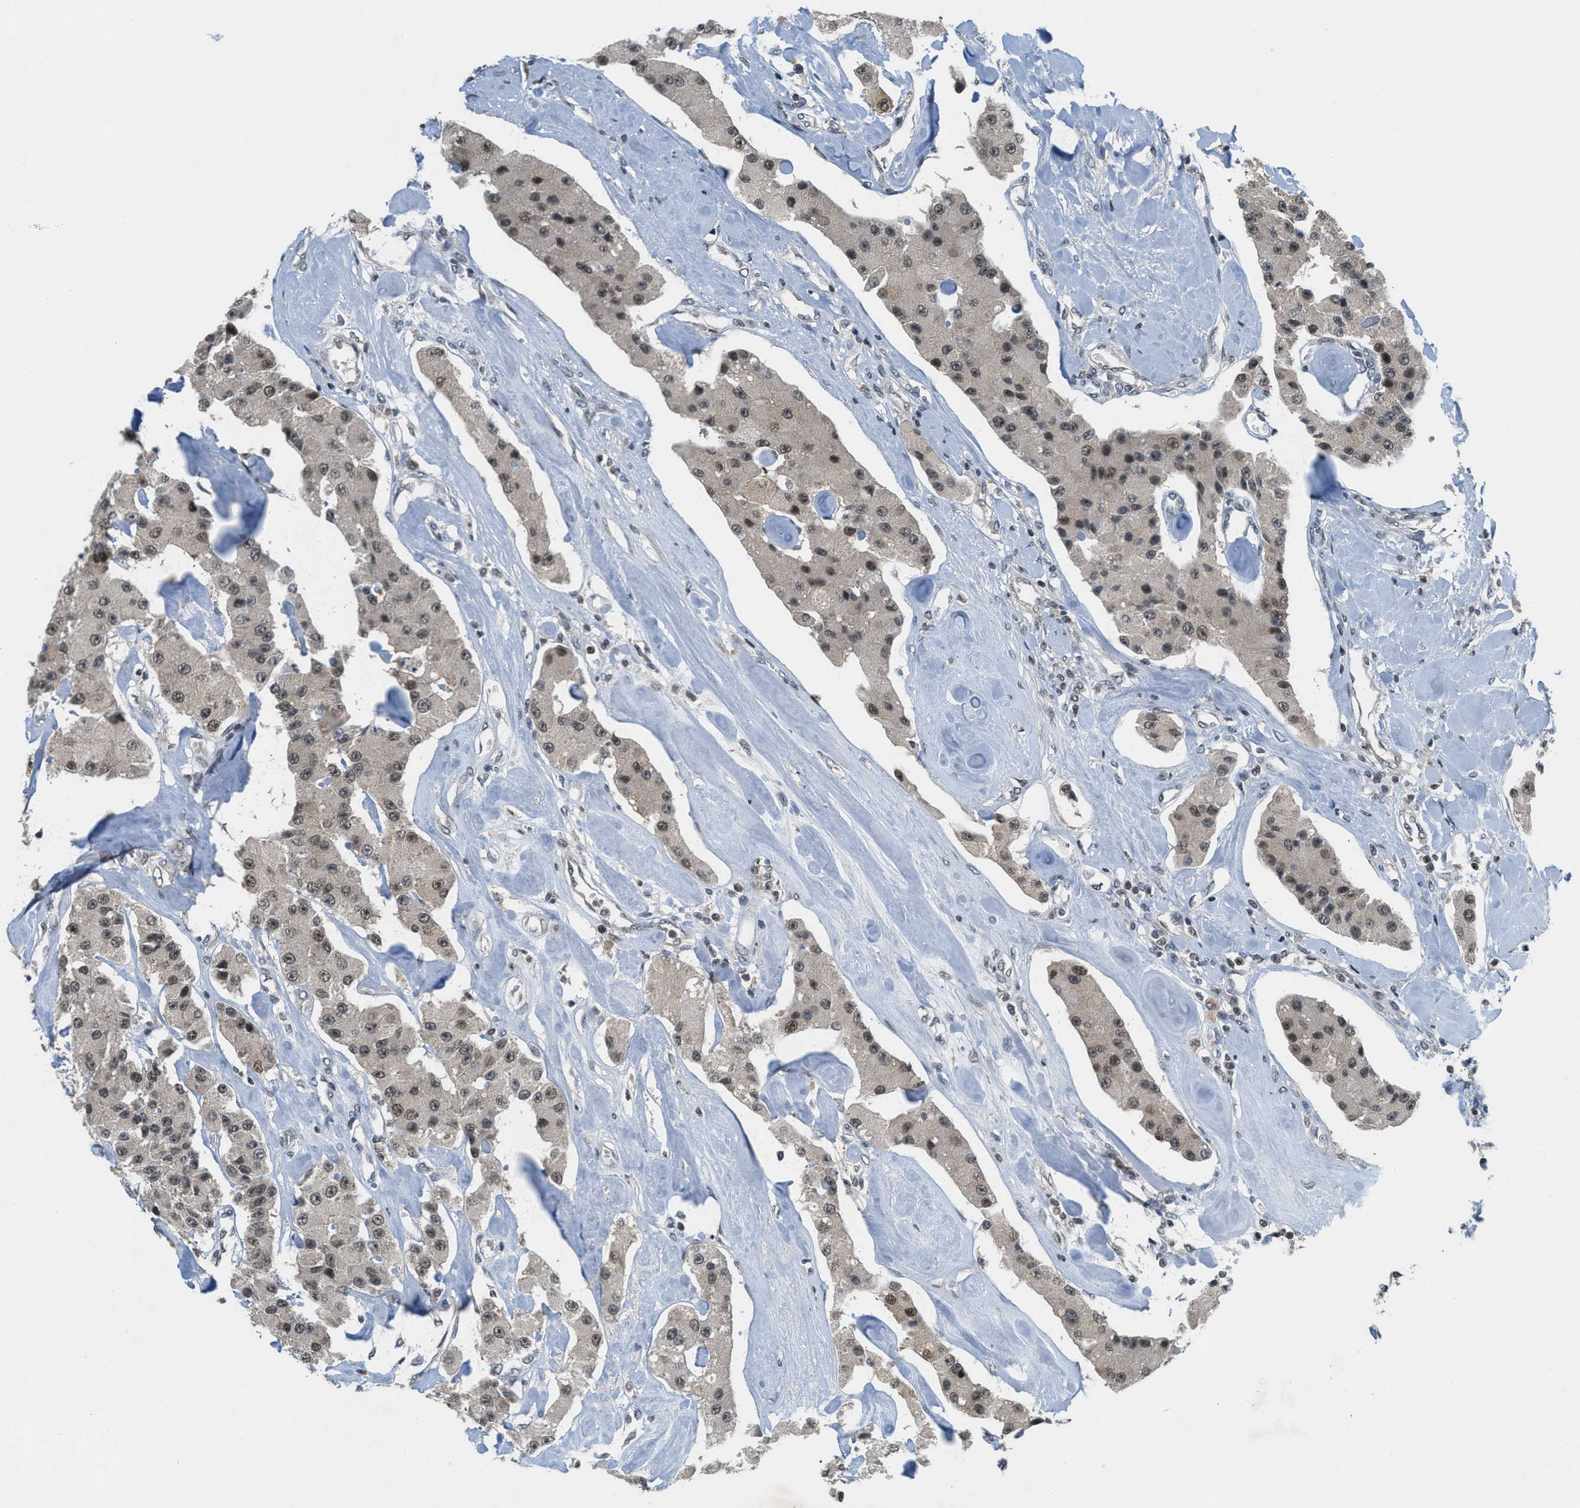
{"staining": {"intensity": "moderate", "quantity": ">75%", "location": "nuclear"}, "tissue": "carcinoid", "cell_type": "Tumor cells", "image_type": "cancer", "snomed": [{"axis": "morphology", "description": "Carcinoid, malignant, NOS"}, {"axis": "topography", "description": "Pancreas"}], "caption": "A medium amount of moderate nuclear expression is present in approximately >75% of tumor cells in carcinoid (malignant) tissue.", "gene": "DNAJB1", "patient": {"sex": "male", "age": 41}}